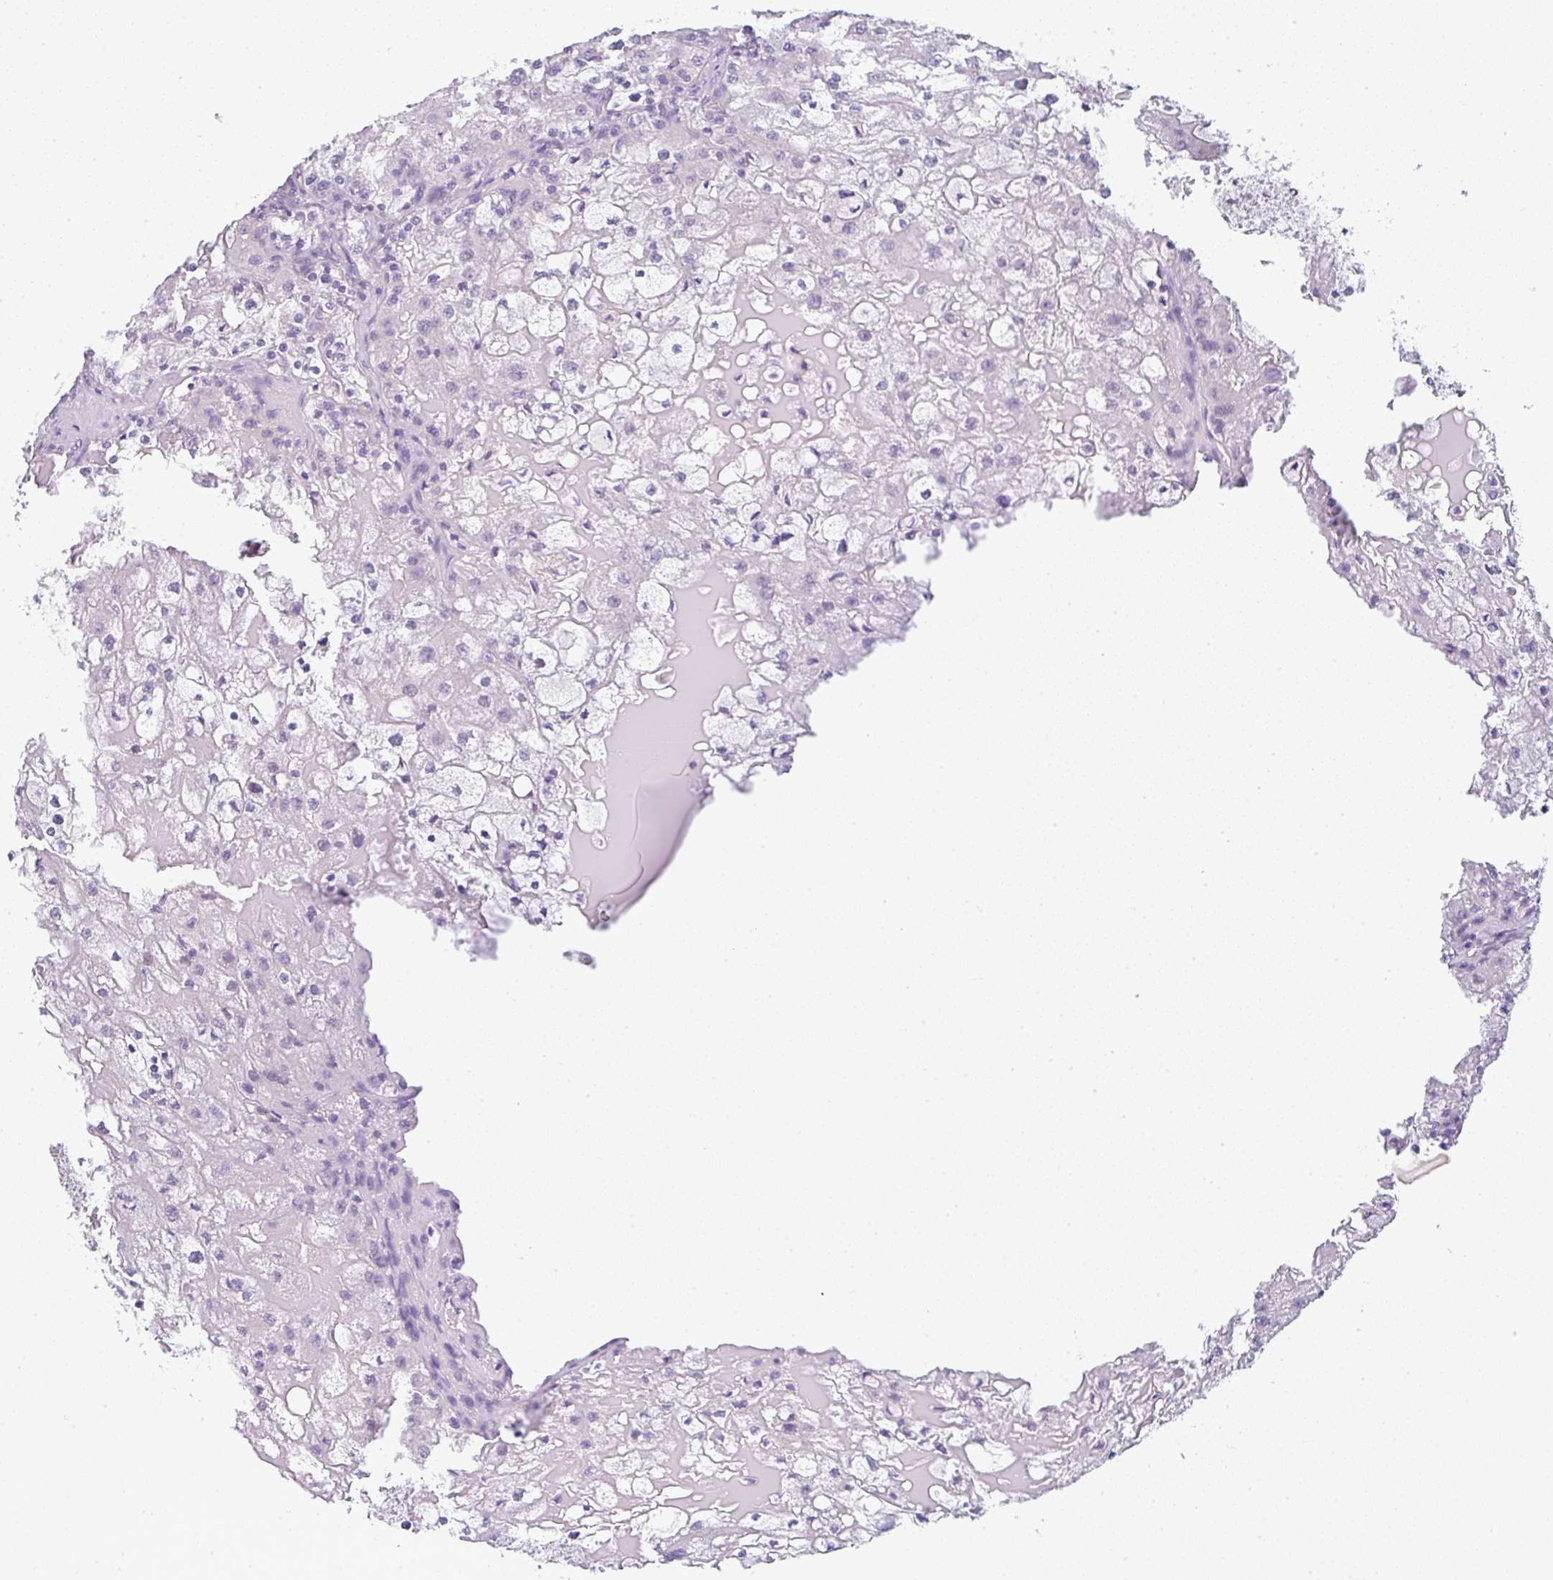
{"staining": {"intensity": "negative", "quantity": "none", "location": "none"}, "tissue": "renal cancer", "cell_type": "Tumor cells", "image_type": "cancer", "snomed": [{"axis": "morphology", "description": "Adenocarcinoma, NOS"}, {"axis": "topography", "description": "Kidney"}], "caption": "This is an immunohistochemistry micrograph of human renal adenocarcinoma. There is no expression in tumor cells.", "gene": "LPAR4", "patient": {"sex": "female", "age": 74}}